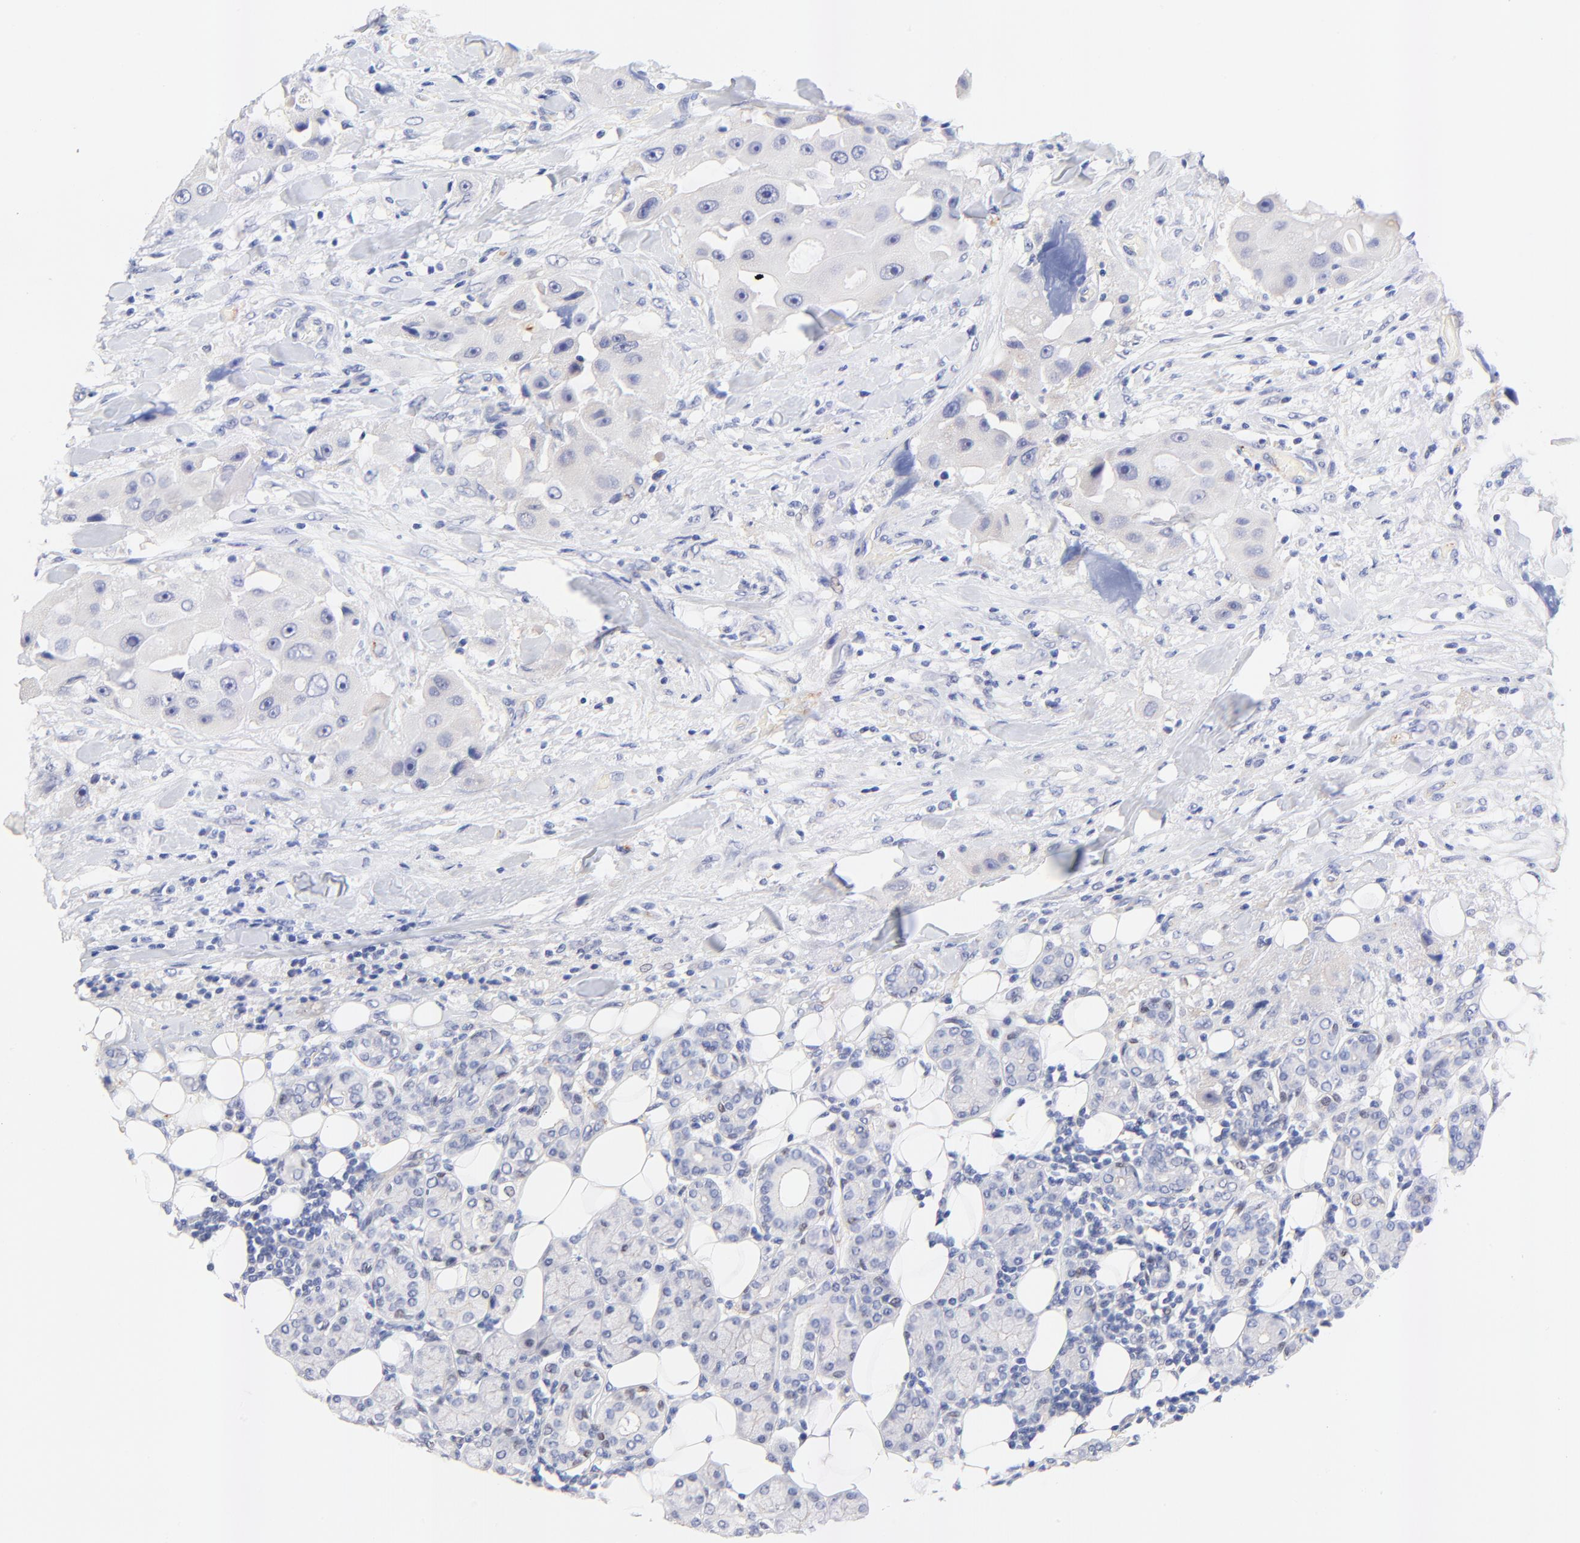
{"staining": {"intensity": "negative", "quantity": "none", "location": "none"}, "tissue": "head and neck cancer", "cell_type": "Tumor cells", "image_type": "cancer", "snomed": [{"axis": "morphology", "description": "Normal tissue, NOS"}, {"axis": "morphology", "description": "Adenocarcinoma, NOS"}, {"axis": "topography", "description": "Salivary gland"}, {"axis": "topography", "description": "Head-Neck"}], "caption": "A micrograph of human adenocarcinoma (head and neck) is negative for staining in tumor cells.", "gene": "FAM117B", "patient": {"sex": "male", "age": 80}}